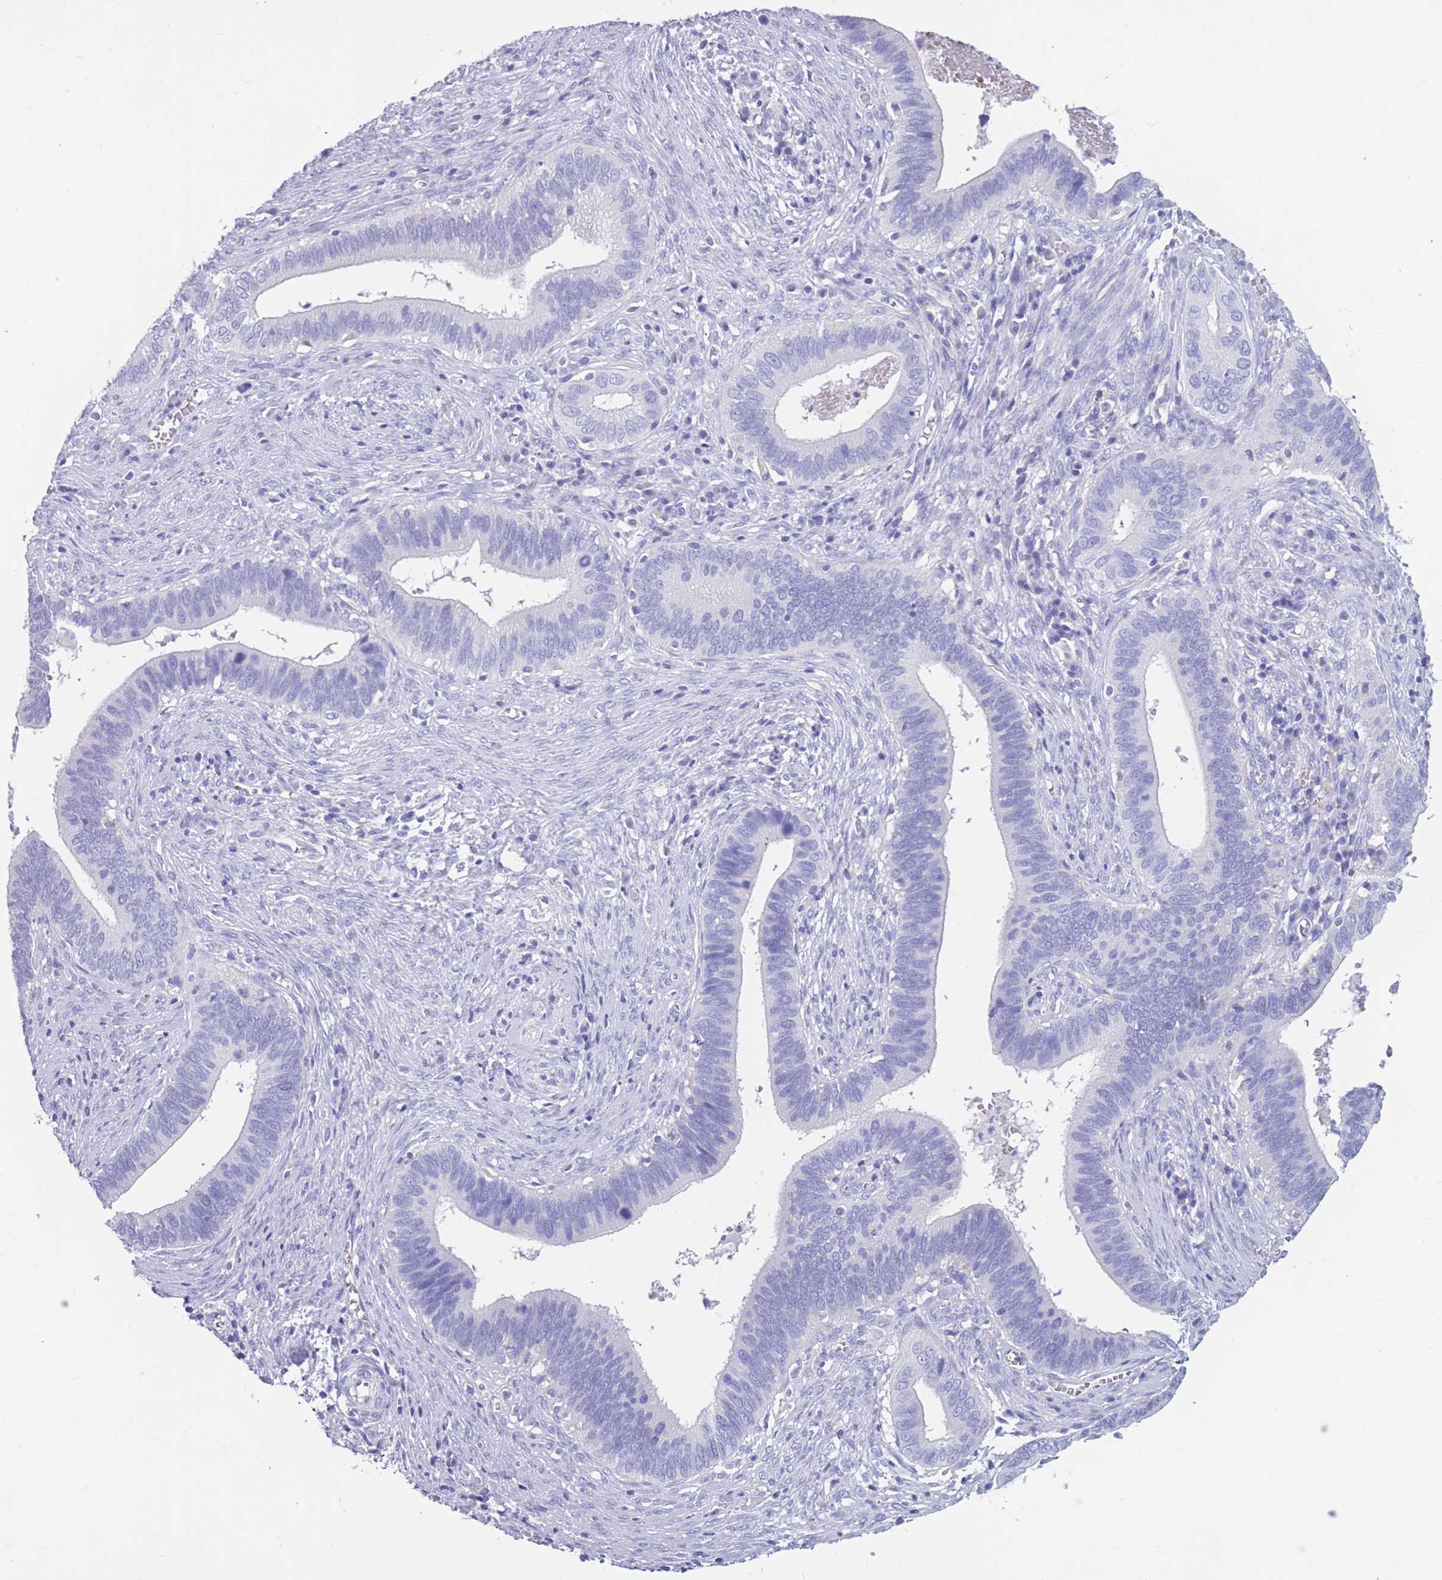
{"staining": {"intensity": "negative", "quantity": "none", "location": "none"}, "tissue": "cervical cancer", "cell_type": "Tumor cells", "image_type": "cancer", "snomed": [{"axis": "morphology", "description": "Adenocarcinoma, NOS"}, {"axis": "topography", "description": "Cervix"}], "caption": "DAB (3,3'-diaminobenzidine) immunohistochemical staining of cervical cancer (adenocarcinoma) displays no significant expression in tumor cells.", "gene": "INTS2", "patient": {"sex": "female", "age": 42}}